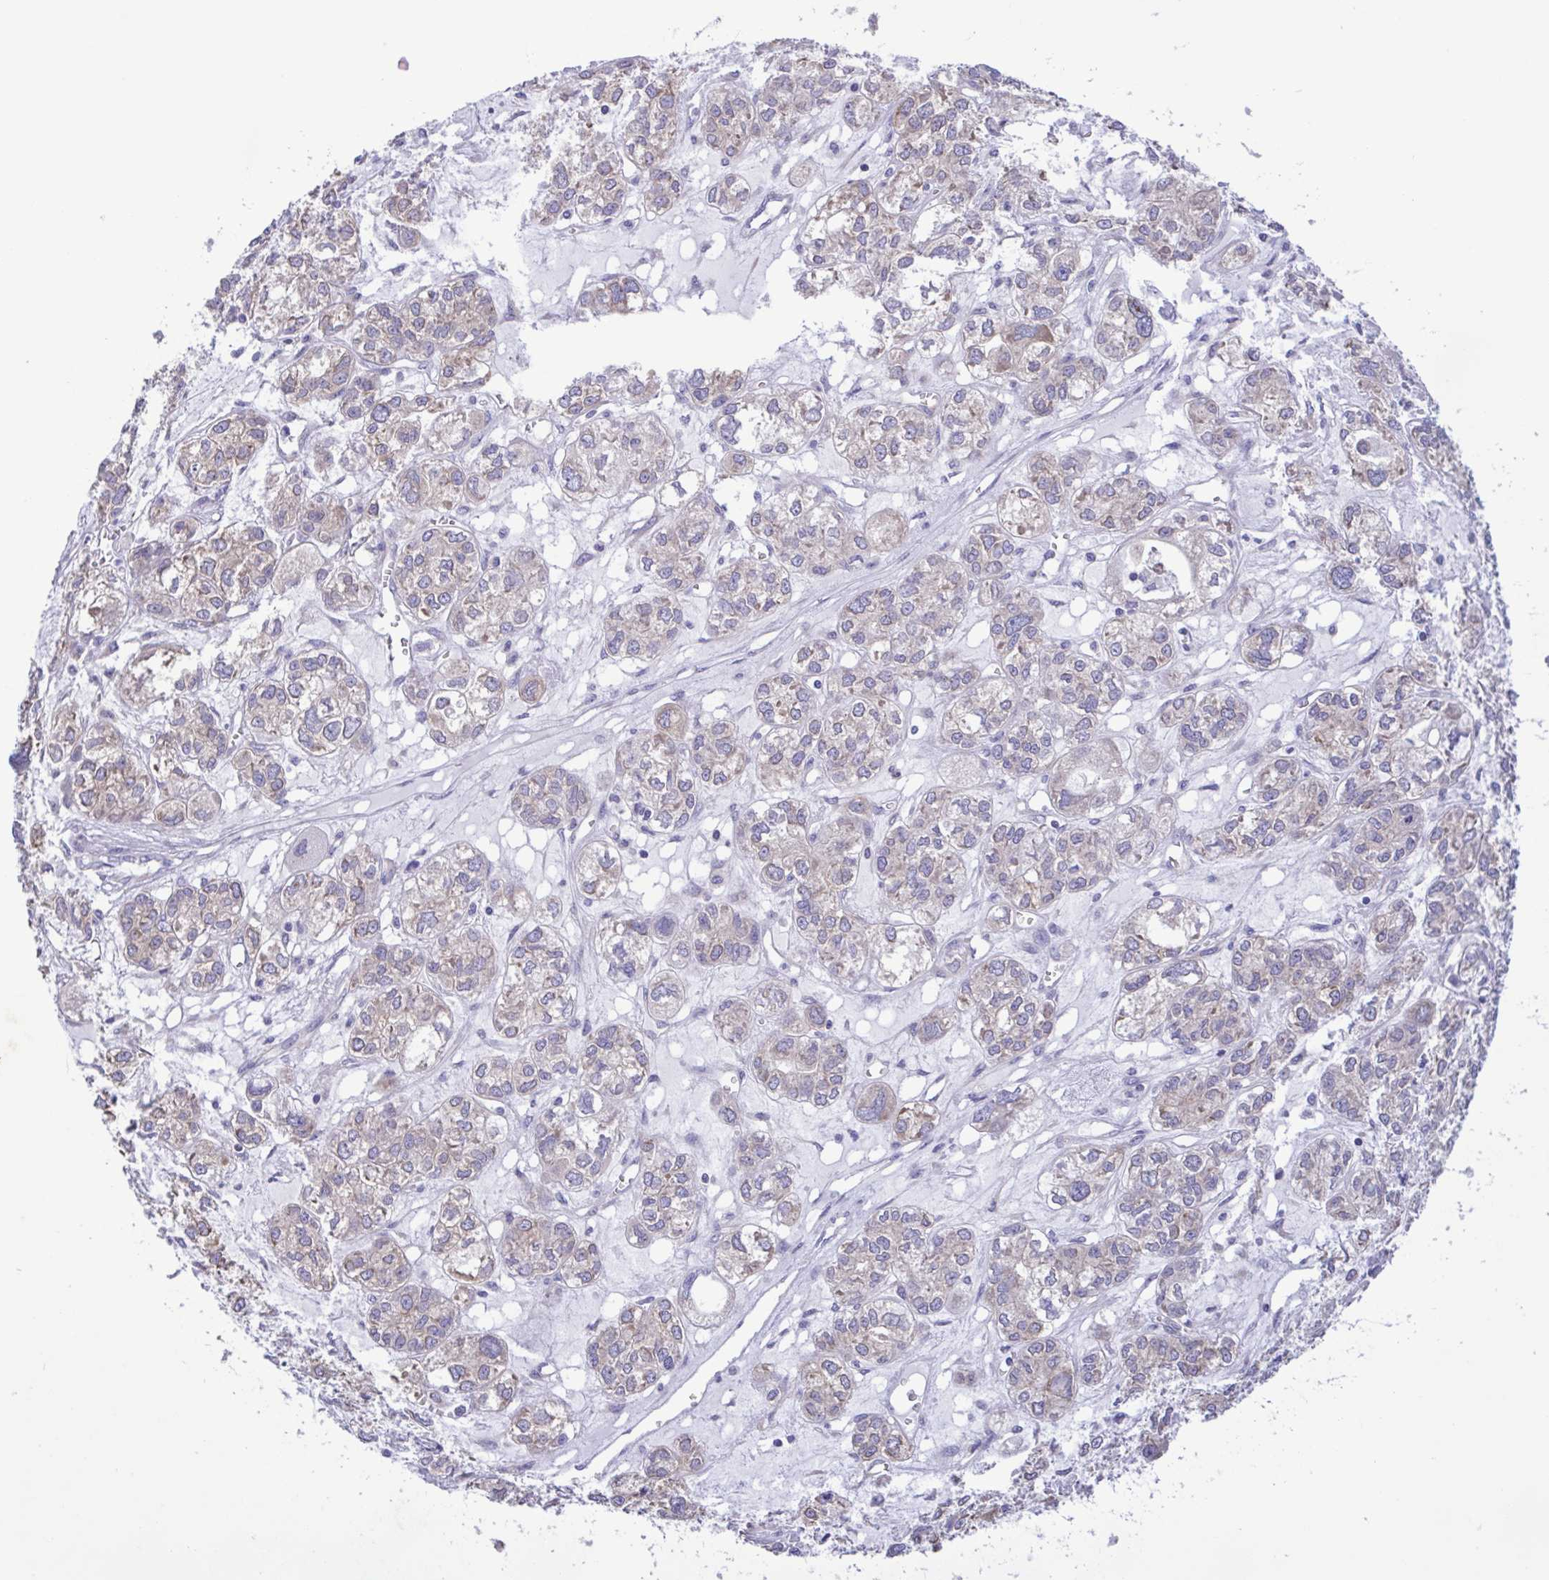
{"staining": {"intensity": "weak", "quantity": "<25%", "location": "cytoplasmic/membranous"}, "tissue": "ovarian cancer", "cell_type": "Tumor cells", "image_type": "cancer", "snomed": [{"axis": "morphology", "description": "Carcinoma, endometroid"}, {"axis": "topography", "description": "Ovary"}], "caption": "There is no significant staining in tumor cells of endometroid carcinoma (ovarian). (IHC, brightfield microscopy, high magnification).", "gene": "TNNI3", "patient": {"sex": "female", "age": 64}}